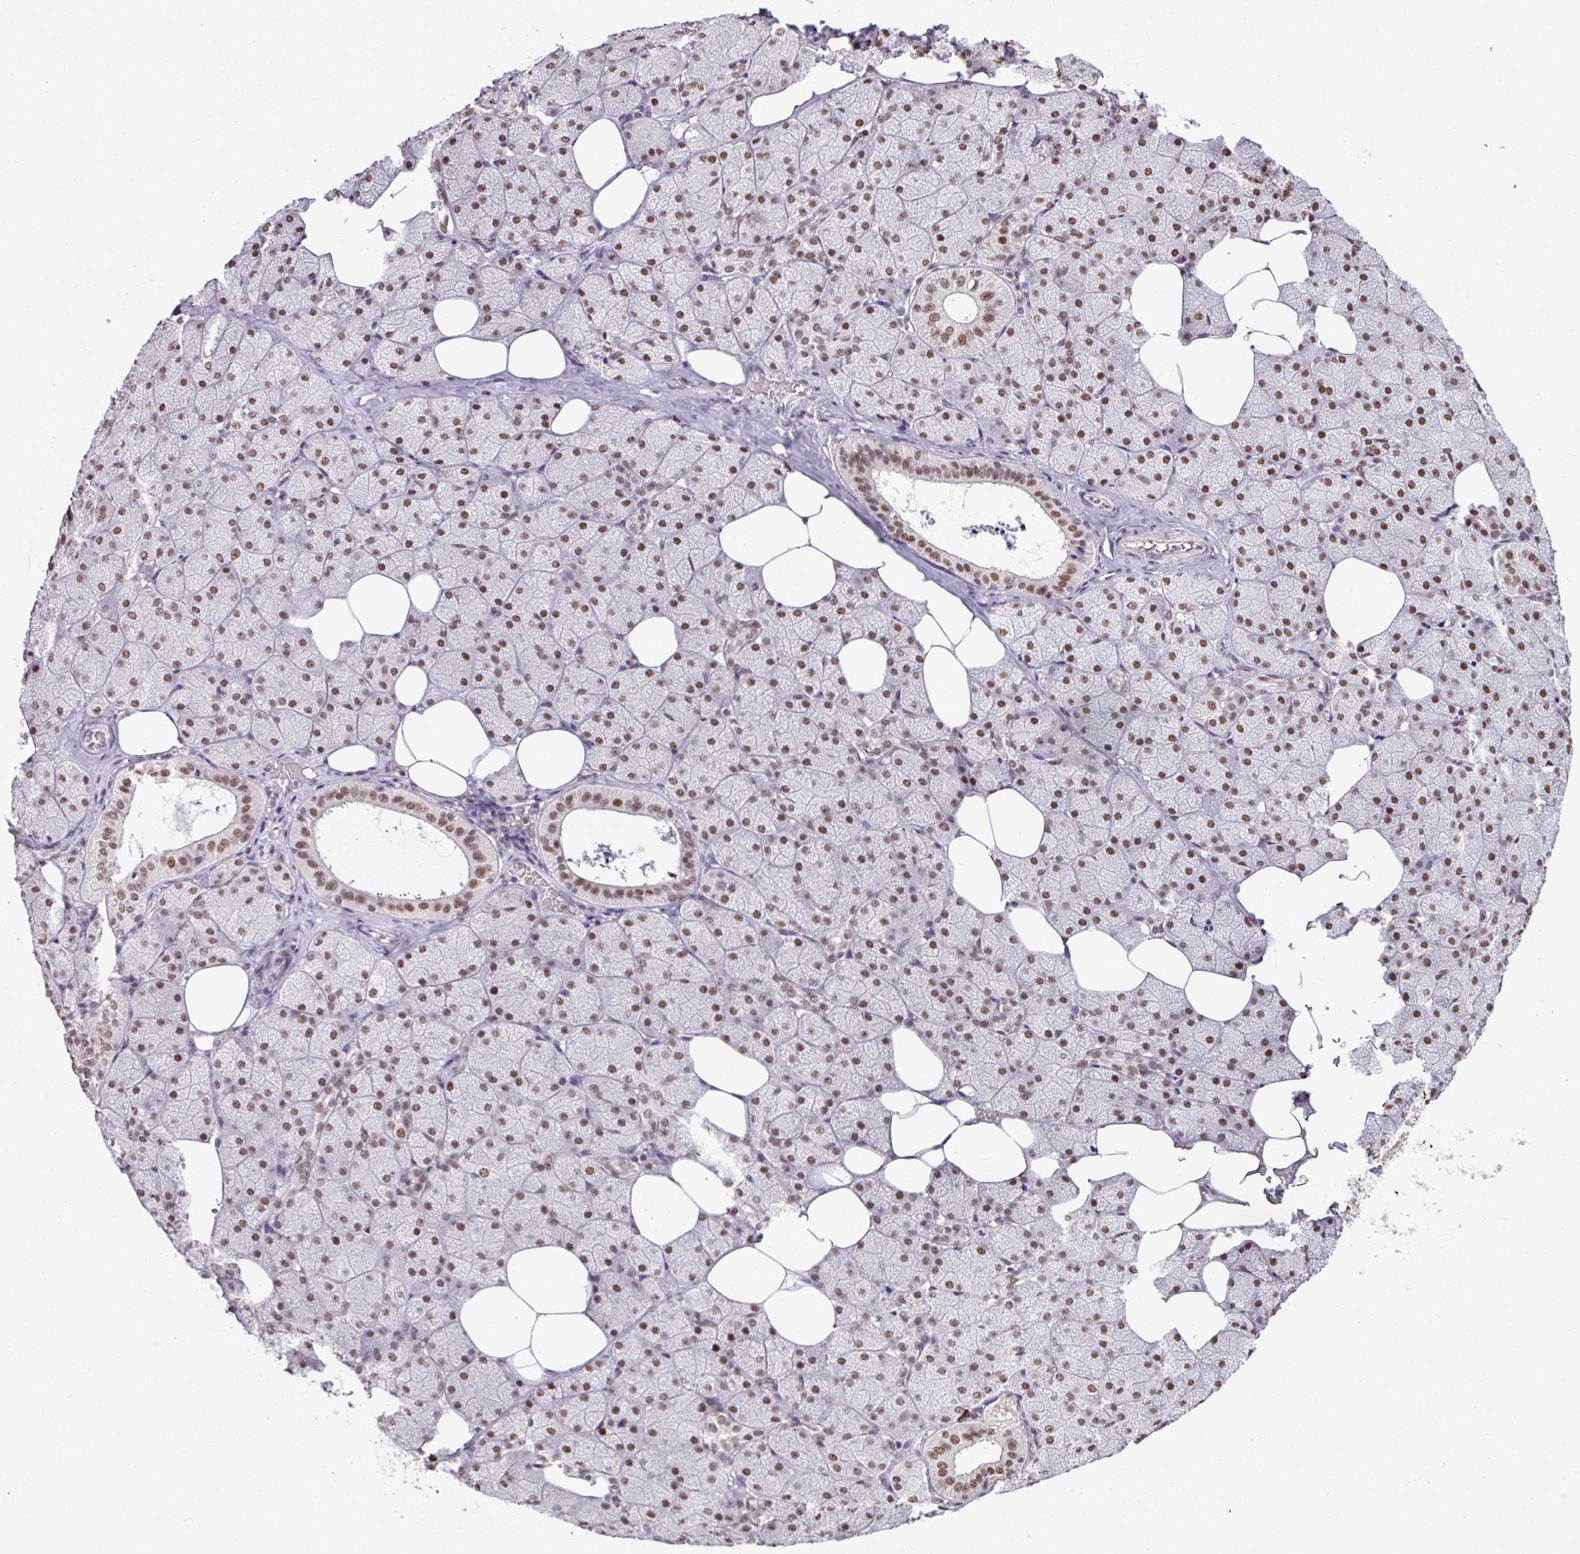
{"staining": {"intensity": "moderate", "quantity": ">75%", "location": "nuclear"}, "tissue": "salivary gland", "cell_type": "Glandular cells", "image_type": "normal", "snomed": [{"axis": "morphology", "description": "Normal tissue, NOS"}, {"axis": "topography", "description": "Salivary gland"}, {"axis": "topography", "description": "Peripheral nerve tissue"}], "caption": "The image exhibits staining of benign salivary gland, revealing moderate nuclear protein expression (brown color) within glandular cells.", "gene": "TDG", "patient": {"sex": "male", "age": 38}}